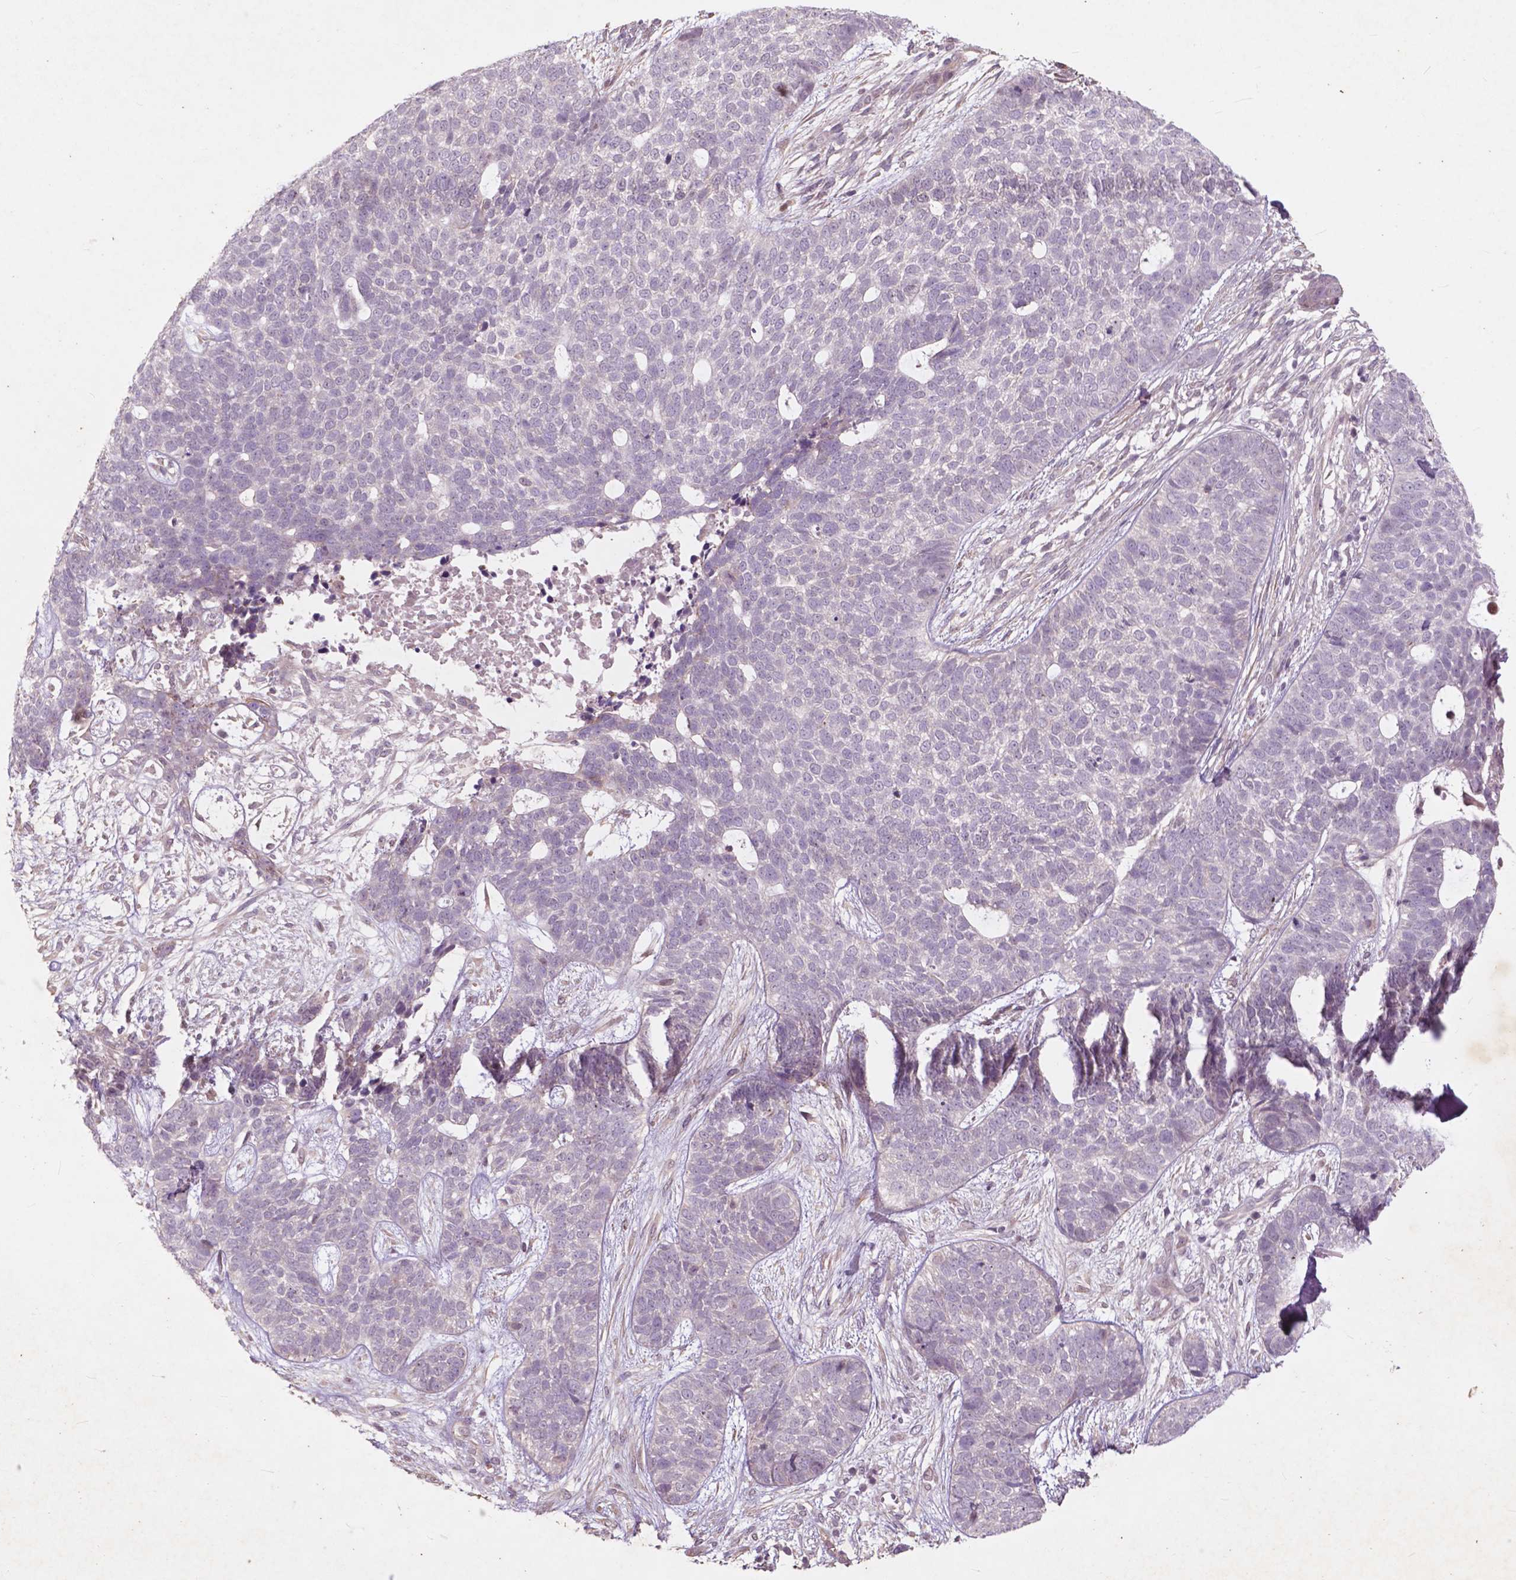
{"staining": {"intensity": "negative", "quantity": "none", "location": "none"}, "tissue": "skin cancer", "cell_type": "Tumor cells", "image_type": "cancer", "snomed": [{"axis": "morphology", "description": "Basal cell carcinoma"}, {"axis": "topography", "description": "Skin"}], "caption": "Immunohistochemical staining of human skin cancer (basal cell carcinoma) demonstrates no significant staining in tumor cells. (IHC, brightfield microscopy, high magnification).", "gene": "RFPL4B", "patient": {"sex": "female", "age": 69}}